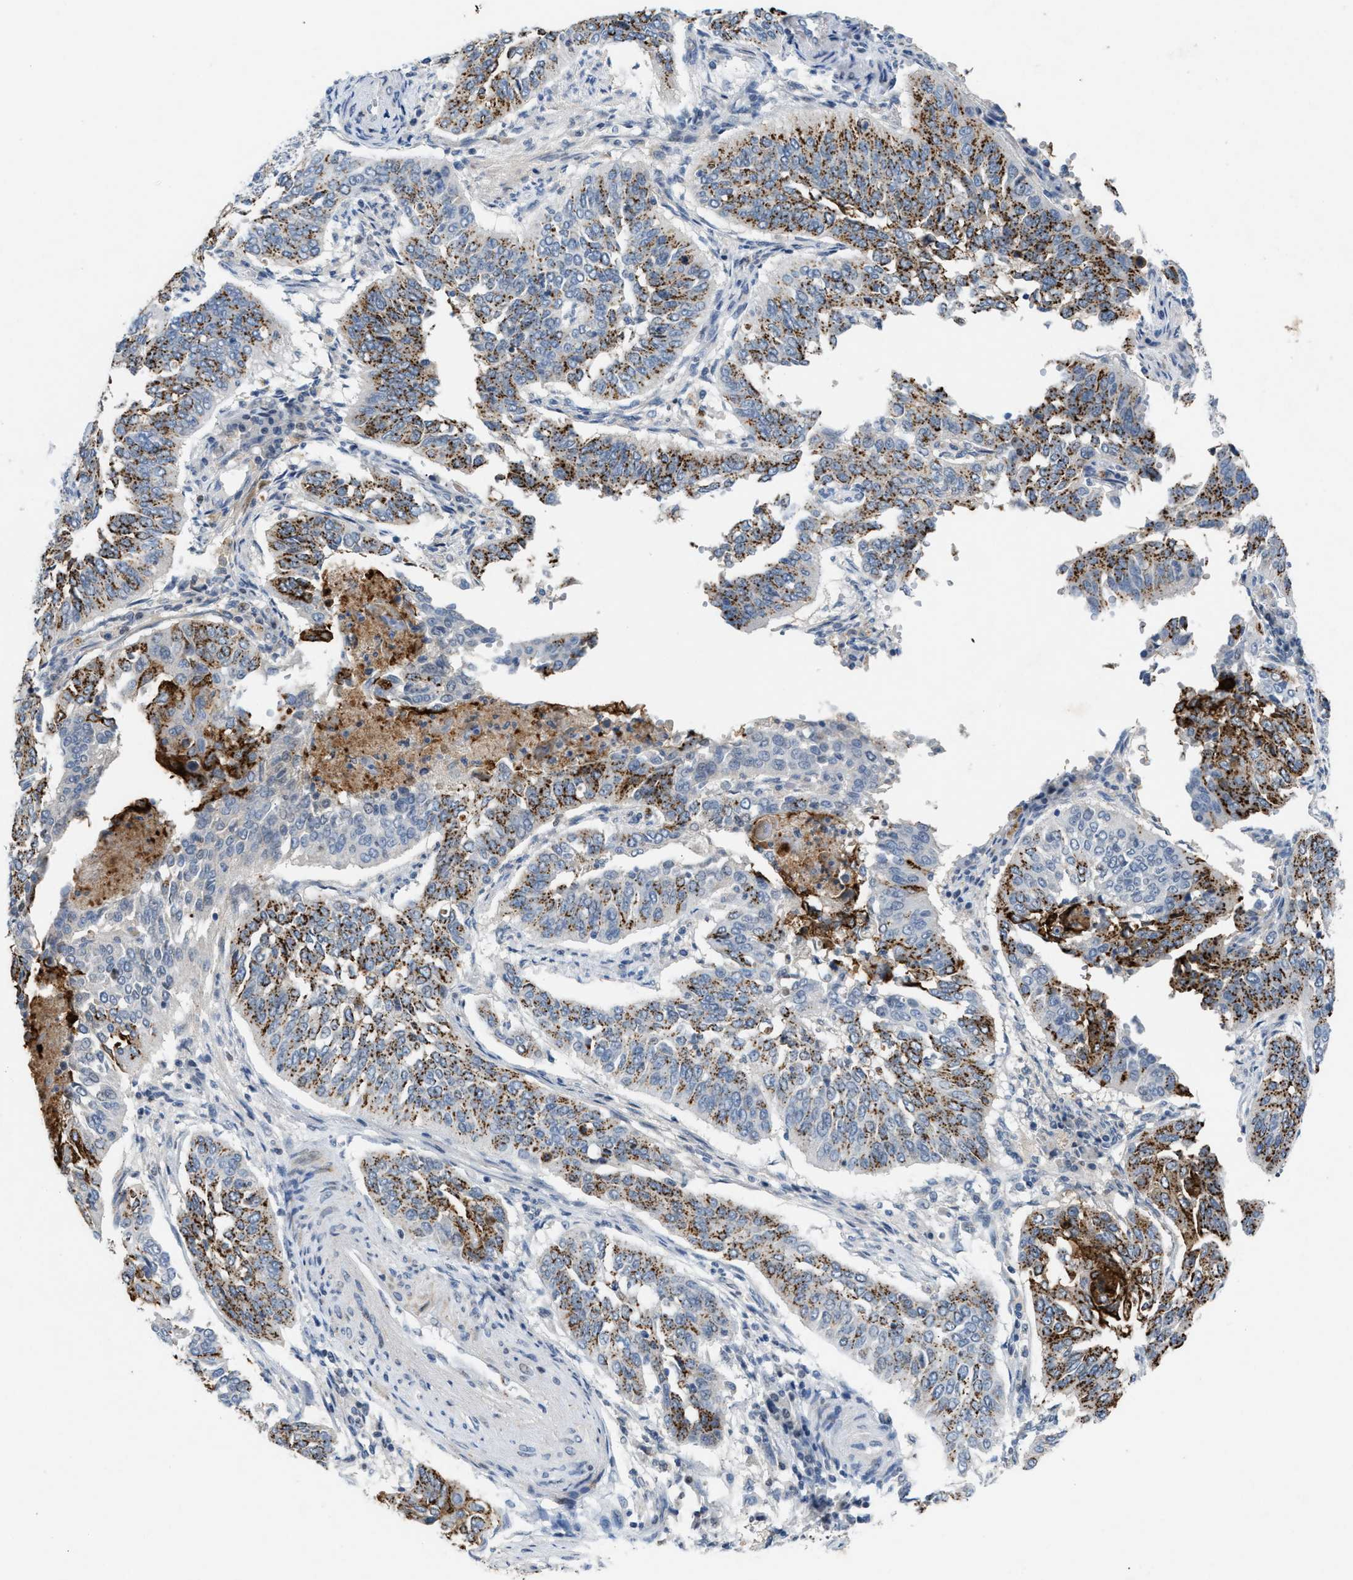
{"staining": {"intensity": "moderate", "quantity": ">75%", "location": "cytoplasmic/membranous"}, "tissue": "cervical cancer", "cell_type": "Tumor cells", "image_type": "cancer", "snomed": [{"axis": "morphology", "description": "Normal tissue, NOS"}, {"axis": "morphology", "description": "Squamous cell carcinoma, NOS"}, {"axis": "topography", "description": "Cervix"}], "caption": "Squamous cell carcinoma (cervical) stained for a protein (brown) exhibits moderate cytoplasmic/membranous positive expression in approximately >75% of tumor cells.", "gene": "SLC5A5", "patient": {"sex": "female", "age": 39}}